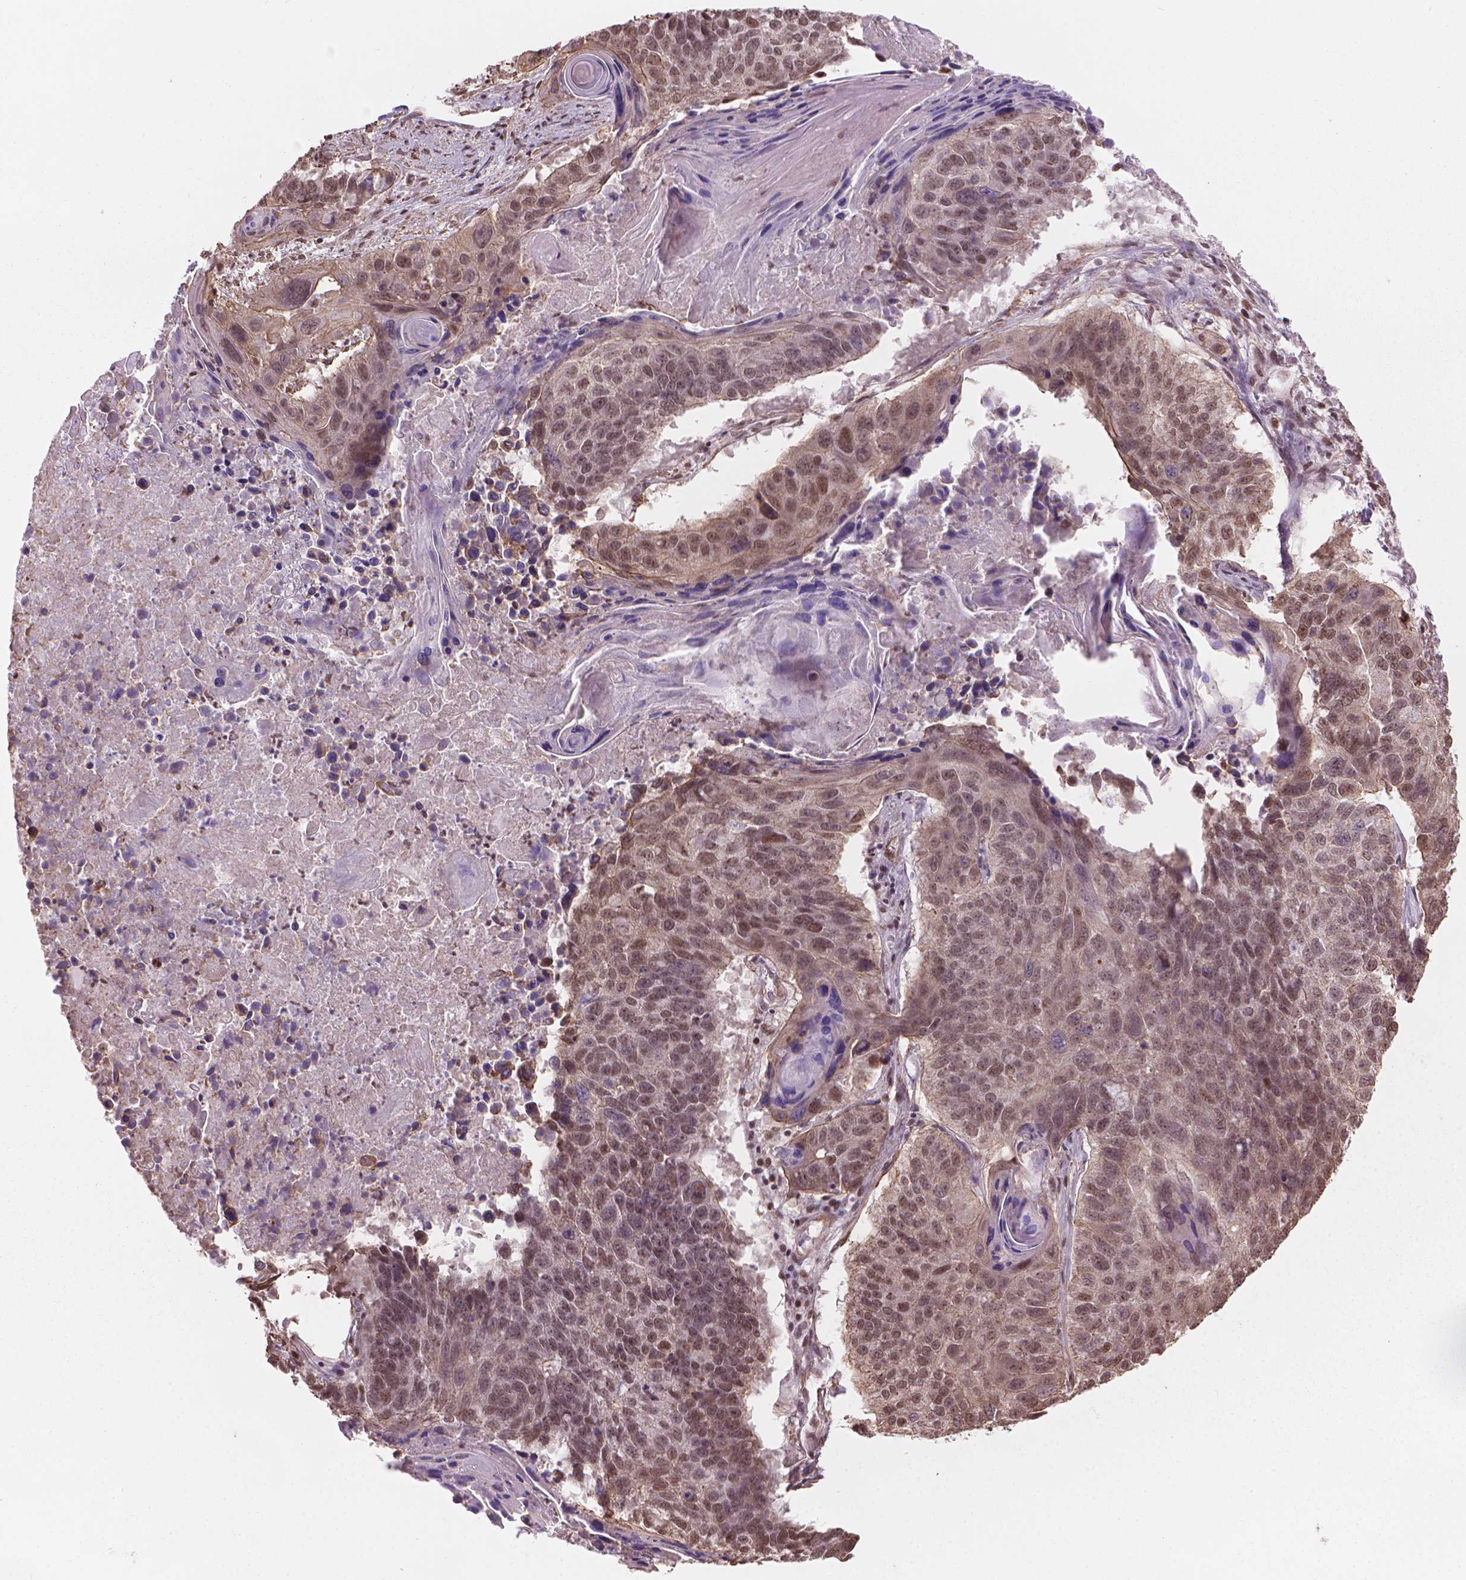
{"staining": {"intensity": "moderate", "quantity": "25%-75%", "location": "cytoplasmic/membranous,nuclear"}, "tissue": "lung cancer", "cell_type": "Tumor cells", "image_type": "cancer", "snomed": [{"axis": "morphology", "description": "Squamous cell carcinoma, NOS"}, {"axis": "topography", "description": "Lung"}], "caption": "High-magnification brightfield microscopy of squamous cell carcinoma (lung) stained with DAB (brown) and counterstained with hematoxylin (blue). tumor cells exhibit moderate cytoplasmic/membranous and nuclear positivity is present in about25%-75% of cells.", "gene": "HOXD4", "patient": {"sex": "male", "age": 73}}